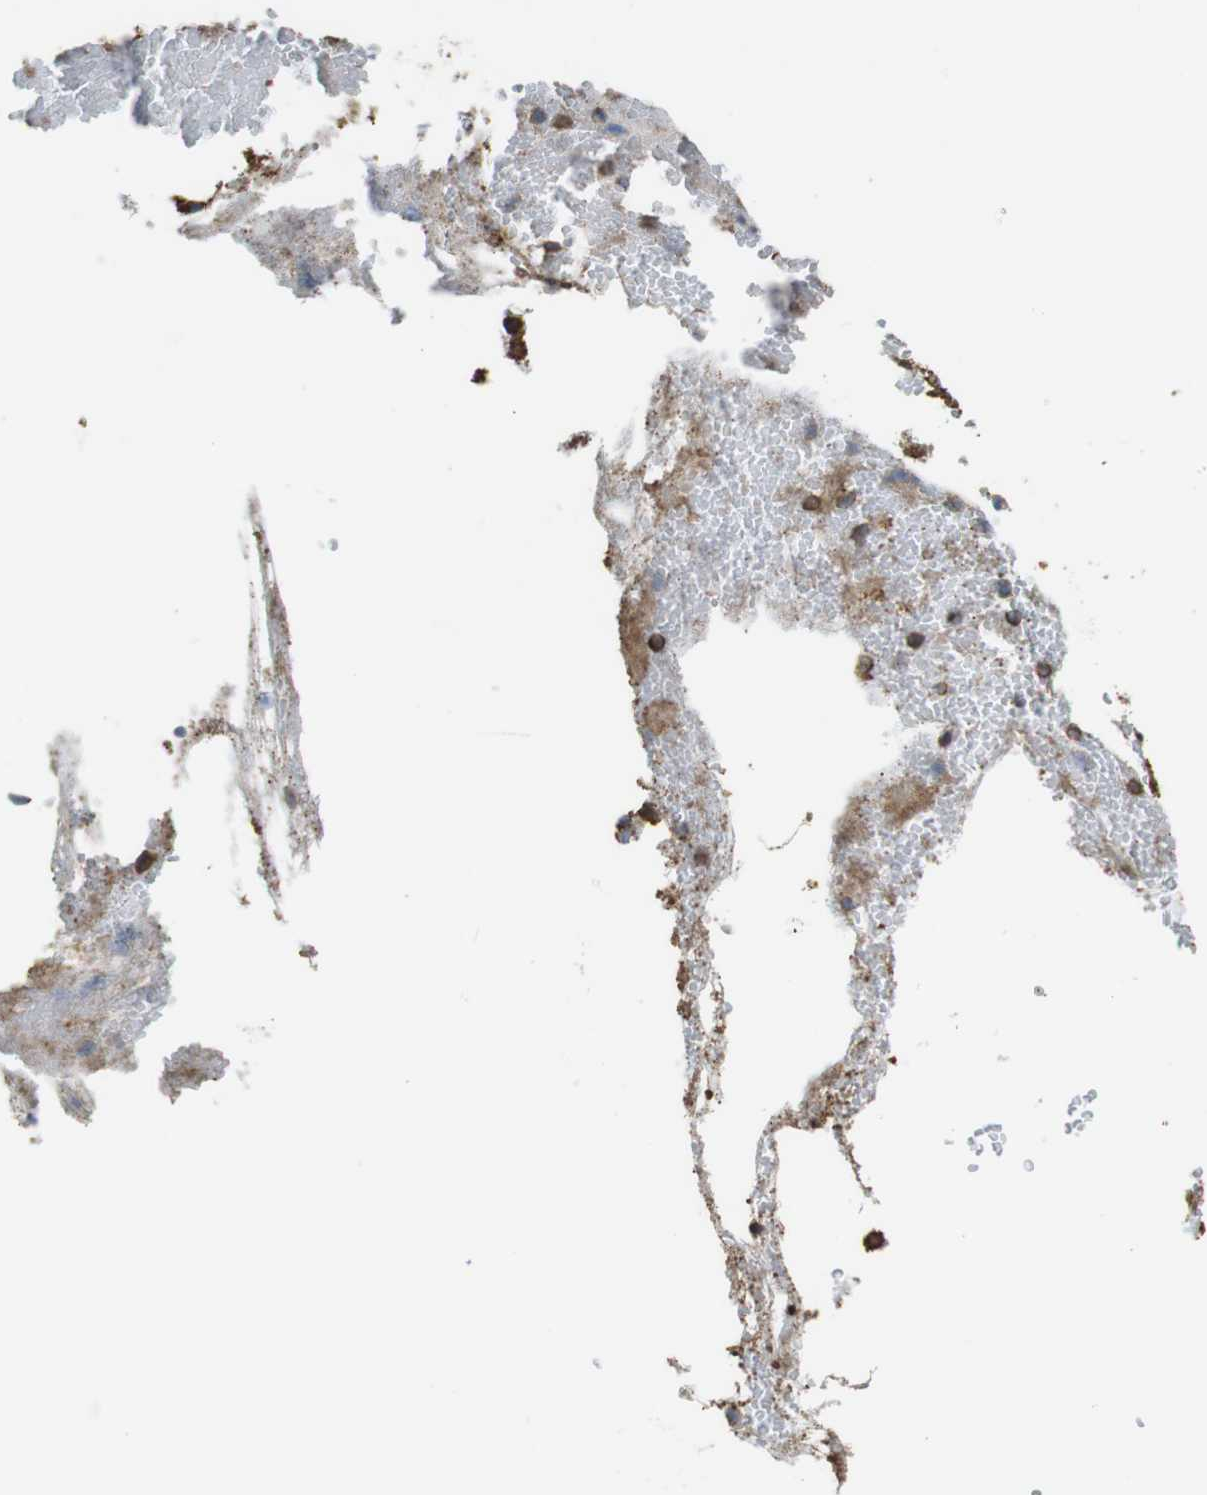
{"staining": {"intensity": "moderate", "quantity": ">75%", "location": "cytoplasmic/membranous"}, "tissue": "adrenal gland", "cell_type": "Glandular cells", "image_type": "normal", "snomed": [{"axis": "morphology", "description": "Normal tissue, NOS"}, {"axis": "topography", "description": "Adrenal gland"}], "caption": "Protein staining by IHC demonstrates moderate cytoplasmic/membranous staining in approximately >75% of glandular cells in benign adrenal gland.", "gene": "ARHGDIA", "patient": {"sex": "female", "age": 59}}